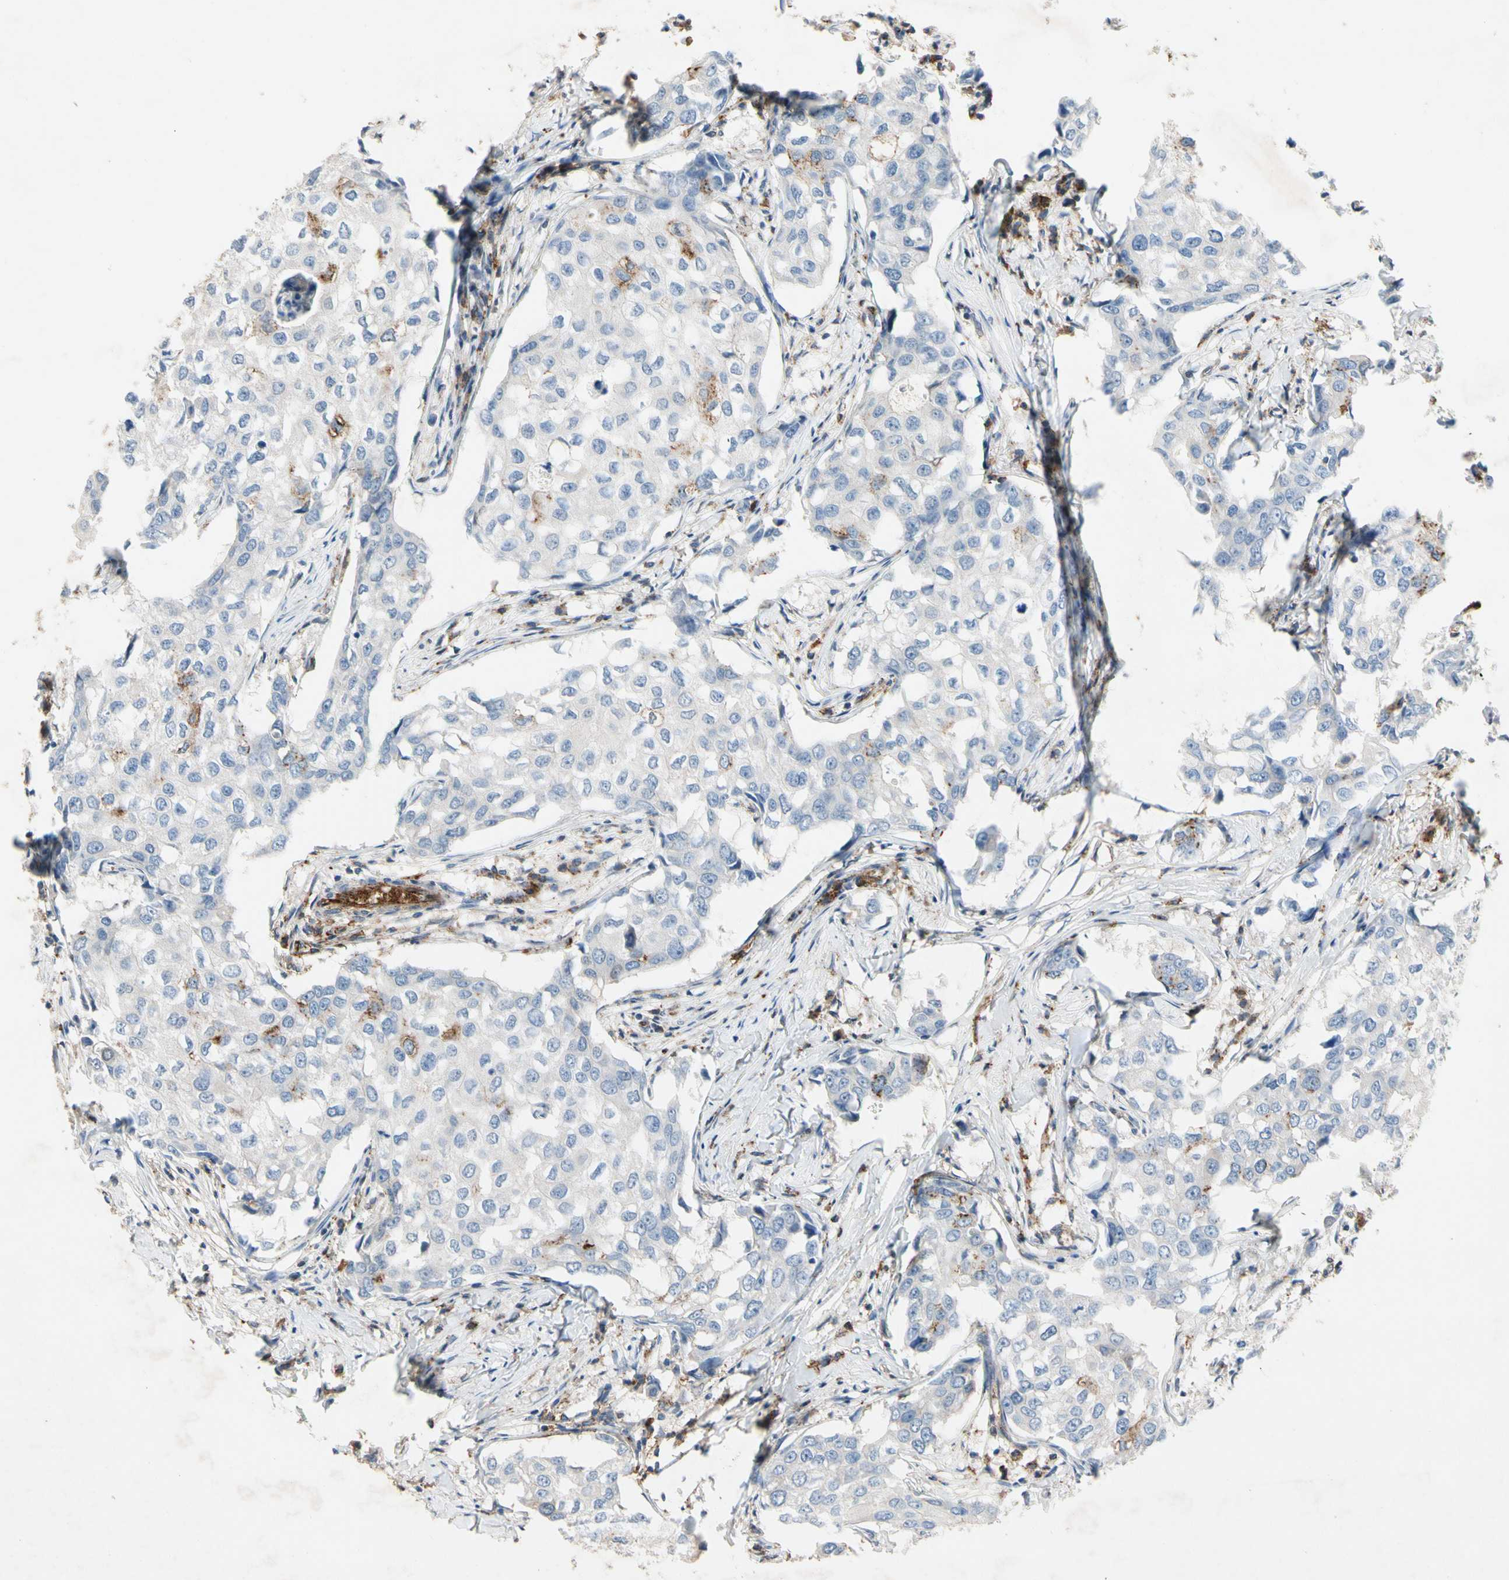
{"staining": {"intensity": "moderate", "quantity": "<25%", "location": "cytoplasmic/membranous"}, "tissue": "breast cancer", "cell_type": "Tumor cells", "image_type": "cancer", "snomed": [{"axis": "morphology", "description": "Duct carcinoma"}, {"axis": "topography", "description": "Breast"}], "caption": "IHC (DAB (3,3'-diaminobenzidine)) staining of human breast infiltrating ductal carcinoma exhibits moderate cytoplasmic/membranous protein staining in approximately <25% of tumor cells.", "gene": "NDFIP2", "patient": {"sex": "female", "age": 27}}